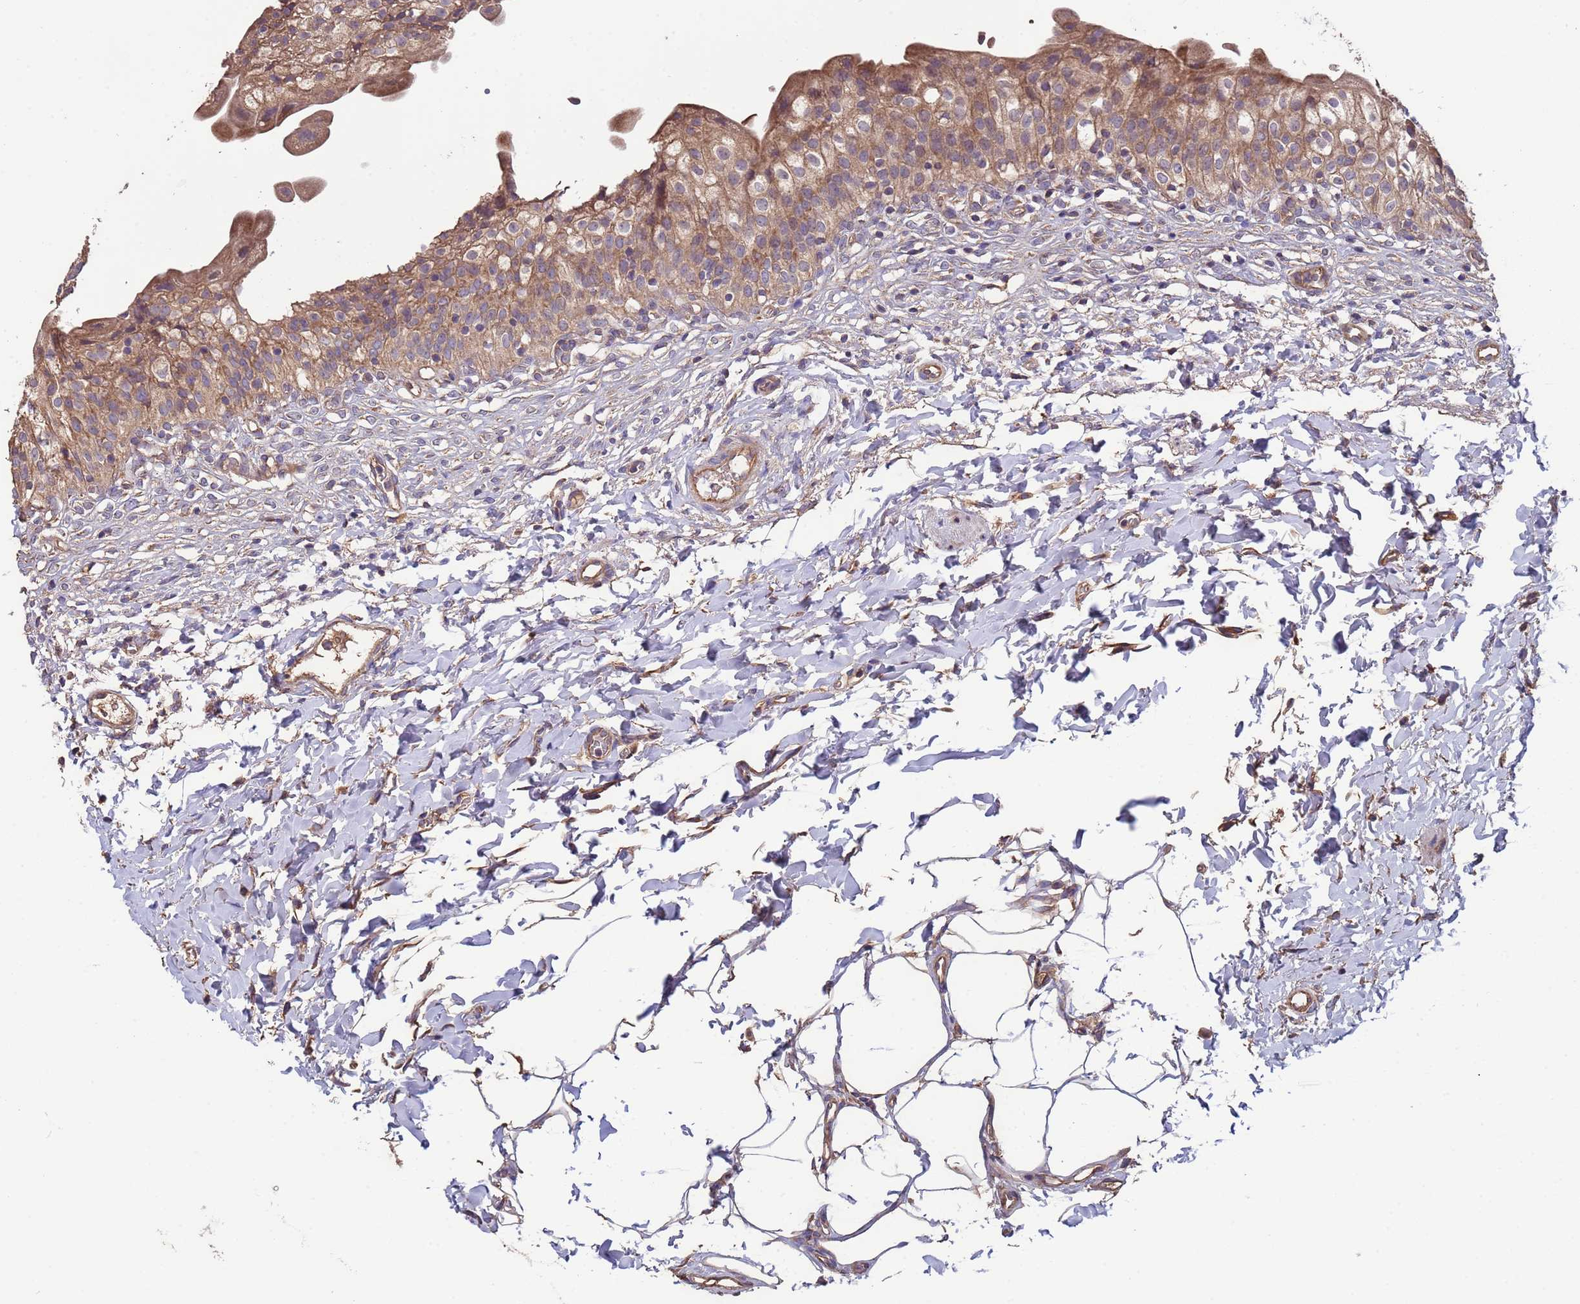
{"staining": {"intensity": "moderate", "quantity": ">75%", "location": "cytoplasmic/membranous"}, "tissue": "urinary bladder", "cell_type": "Urothelial cells", "image_type": "normal", "snomed": [{"axis": "morphology", "description": "Normal tissue, NOS"}, {"axis": "topography", "description": "Urinary bladder"}], "caption": "Urinary bladder stained with DAB (3,3'-diaminobenzidine) IHC exhibits medium levels of moderate cytoplasmic/membranous positivity in approximately >75% of urothelial cells.", "gene": "EEF1AKMT1", "patient": {"sex": "male", "age": 55}}